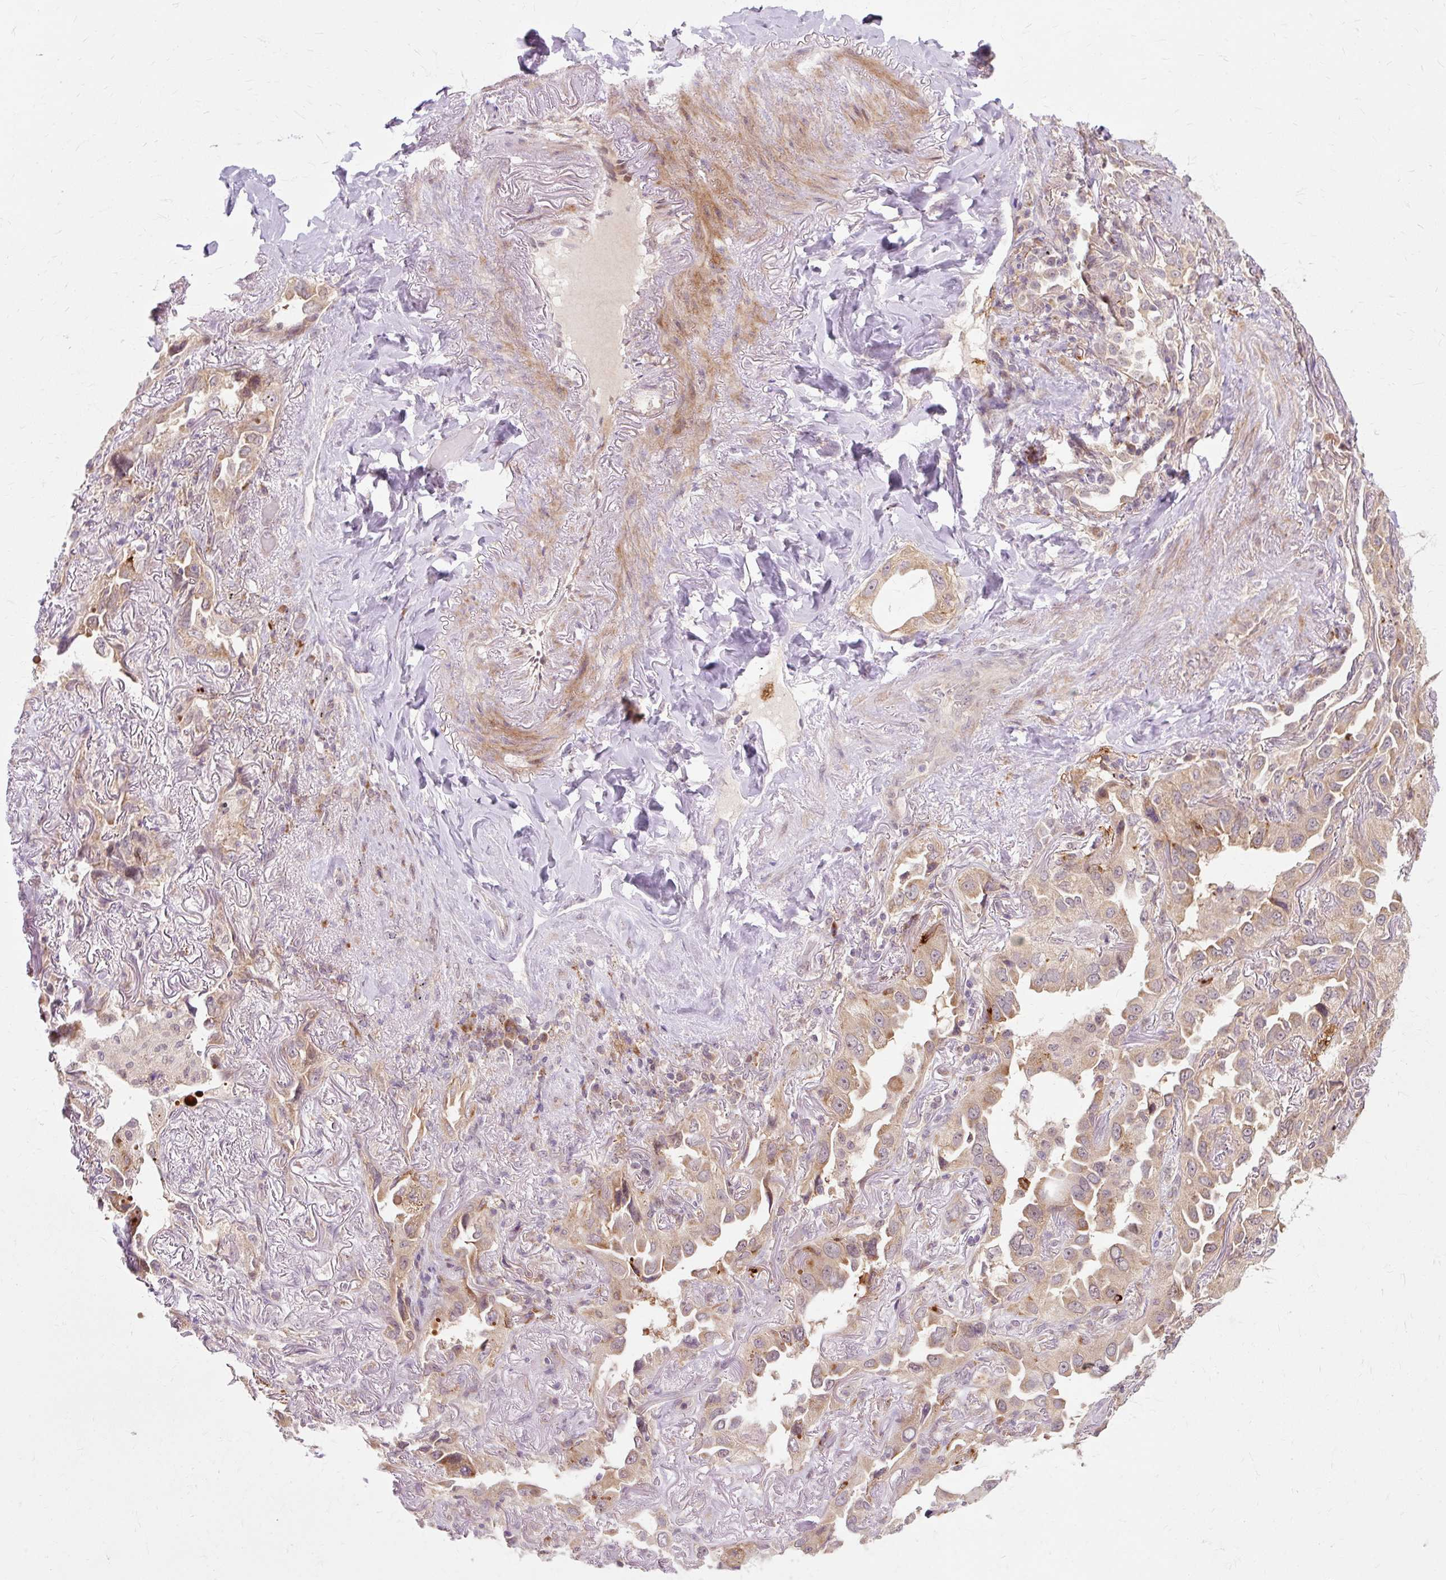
{"staining": {"intensity": "weak", "quantity": ">75%", "location": "cytoplasmic/membranous"}, "tissue": "lung cancer", "cell_type": "Tumor cells", "image_type": "cancer", "snomed": [{"axis": "morphology", "description": "Adenocarcinoma, NOS"}, {"axis": "topography", "description": "Lung"}], "caption": "Immunohistochemistry image of human lung cancer stained for a protein (brown), which displays low levels of weak cytoplasmic/membranous positivity in approximately >75% of tumor cells.", "gene": "GEMIN2", "patient": {"sex": "female", "age": 69}}